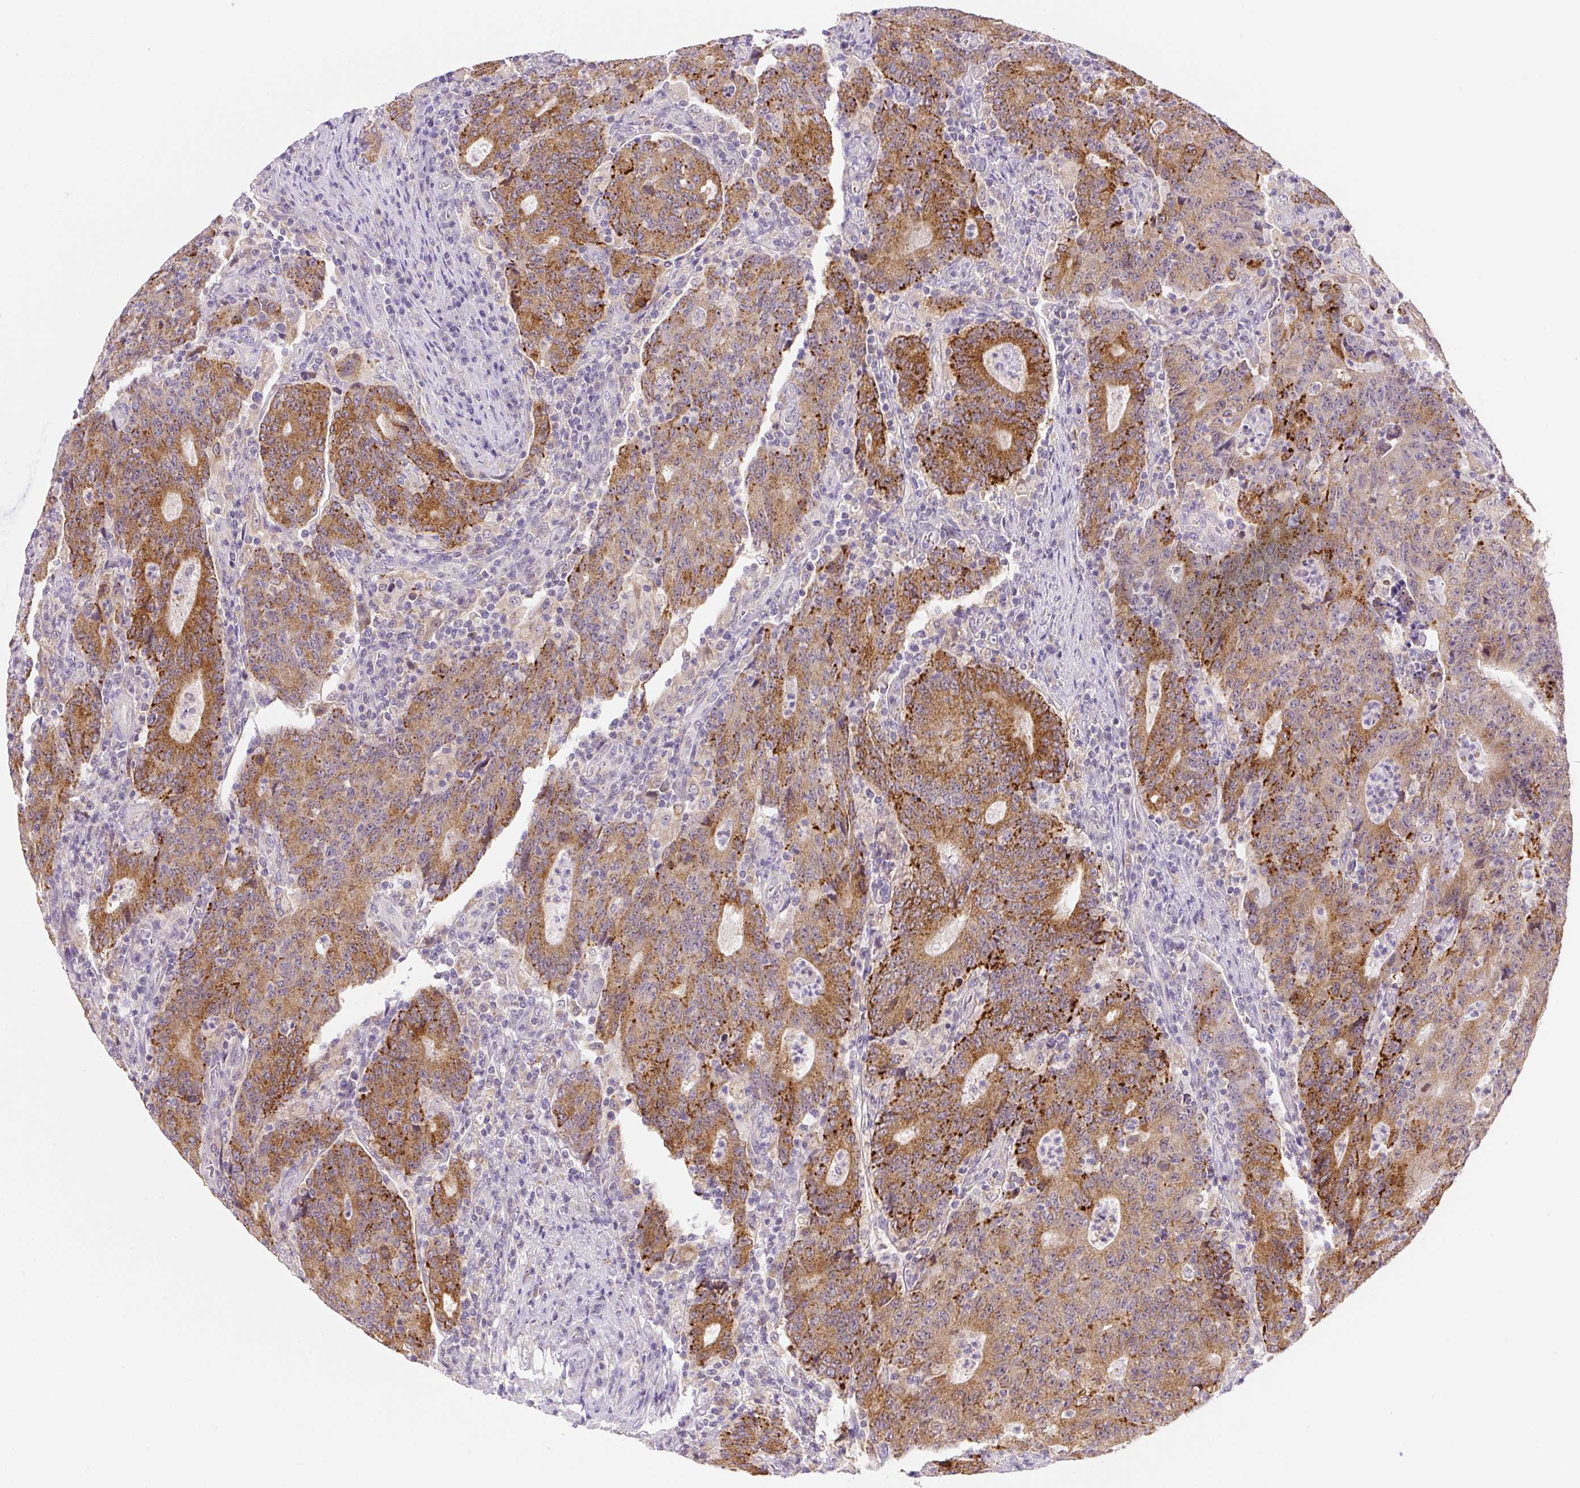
{"staining": {"intensity": "moderate", "quantity": ">75%", "location": "cytoplasmic/membranous"}, "tissue": "colorectal cancer", "cell_type": "Tumor cells", "image_type": "cancer", "snomed": [{"axis": "morphology", "description": "Adenocarcinoma, NOS"}, {"axis": "topography", "description": "Colon"}], "caption": "A high-resolution micrograph shows immunohistochemistry (IHC) staining of colorectal cancer (adenocarcinoma), which displays moderate cytoplasmic/membranous positivity in about >75% of tumor cells.", "gene": "PLA2G4A", "patient": {"sex": "female", "age": 75}}